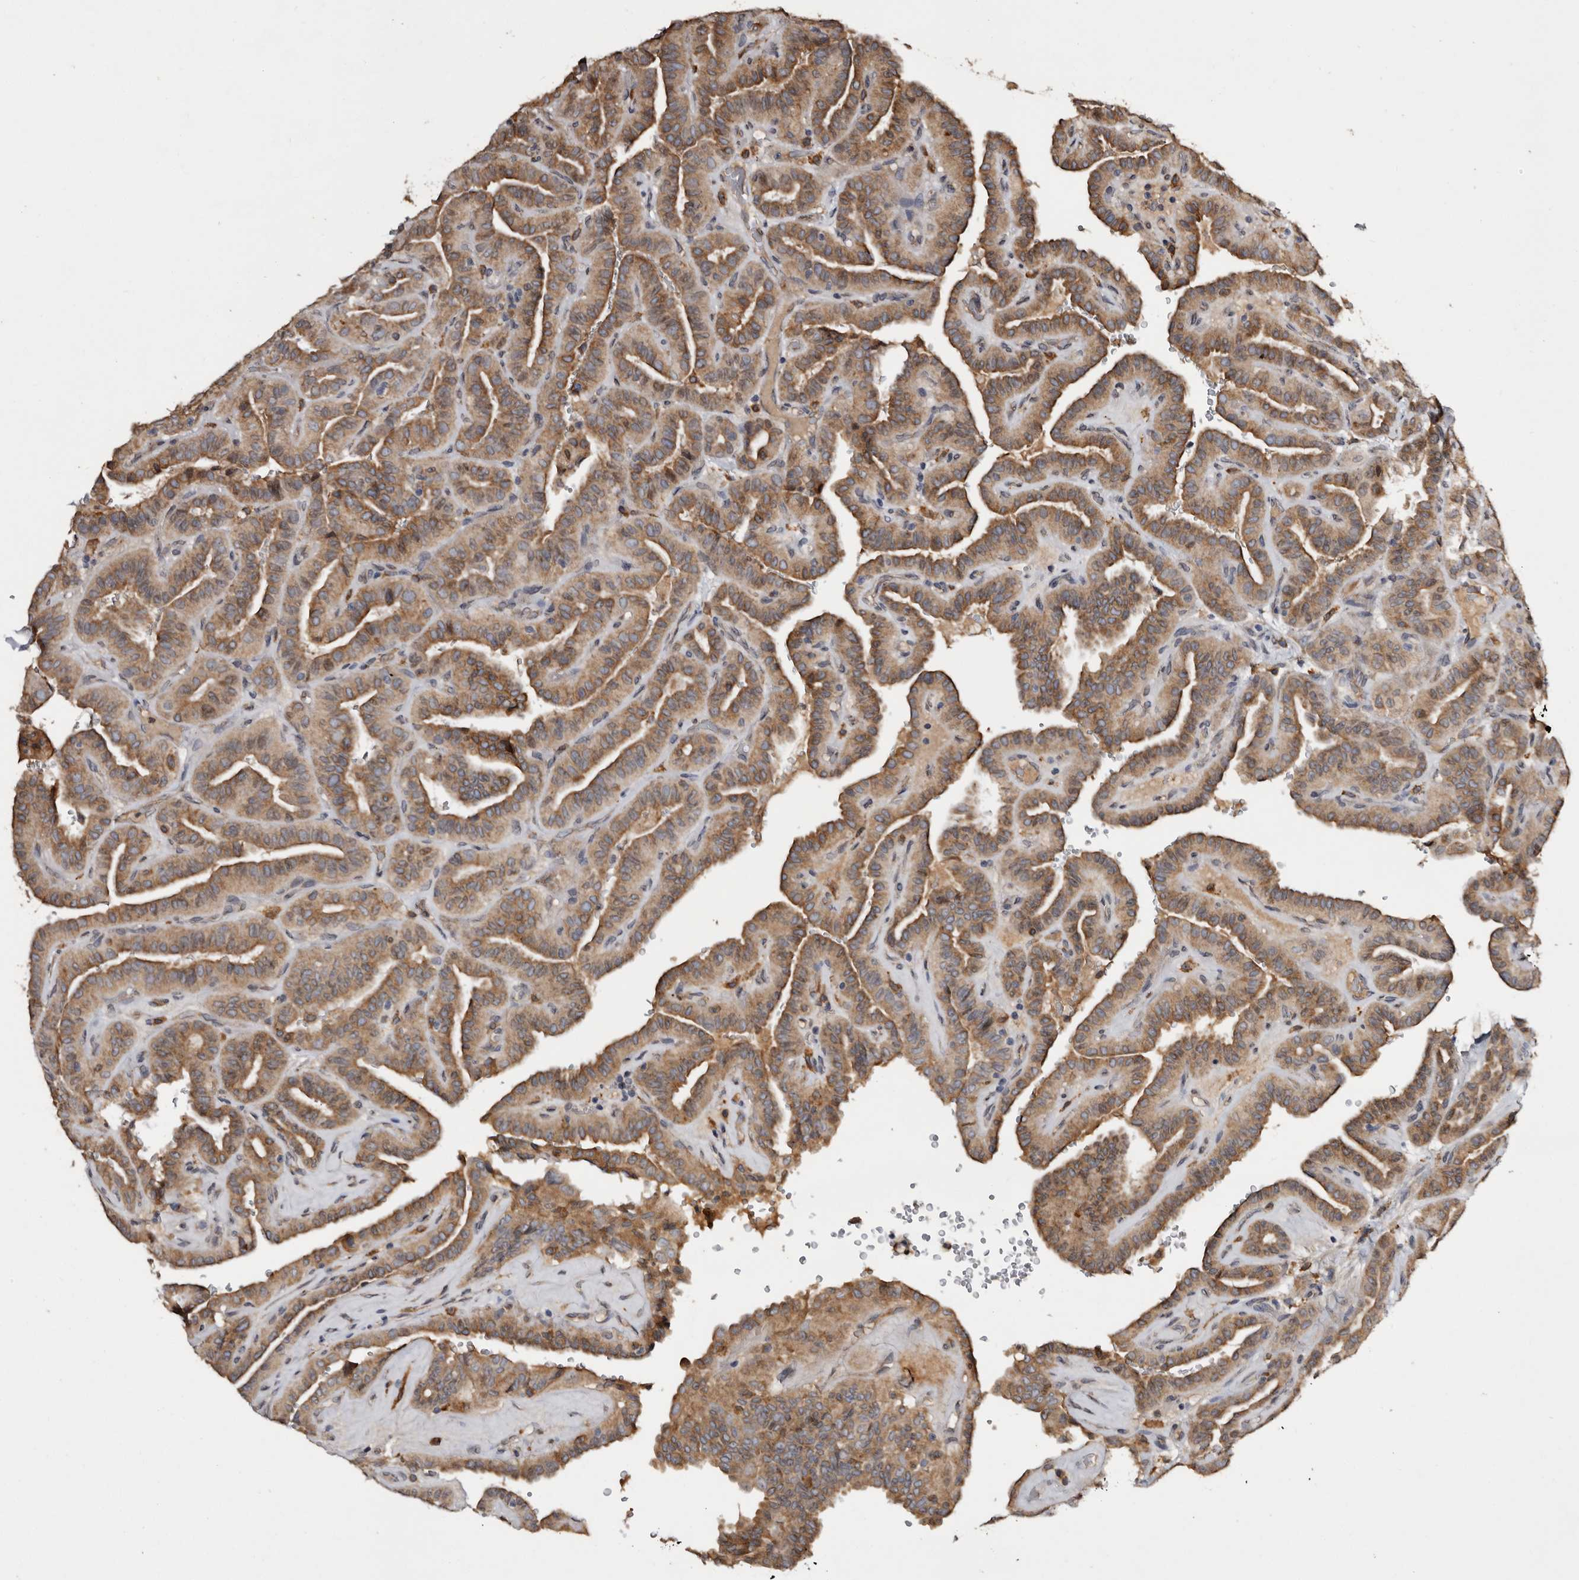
{"staining": {"intensity": "moderate", "quantity": ">75%", "location": "cytoplasmic/membranous"}, "tissue": "thyroid cancer", "cell_type": "Tumor cells", "image_type": "cancer", "snomed": [{"axis": "morphology", "description": "Papillary adenocarcinoma, NOS"}, {"axis": "topography", "description": "Thyroid gland"}], "caption": "Moderate cytoplasmic/membranous staining for a protein is identified in about >75% of tumor cells of papillary adenocarcinoma (thyroid) using immunohistochemistry (IHC).", "gene": "INKA2", "patient": {"sex": "male", "age": 77}}